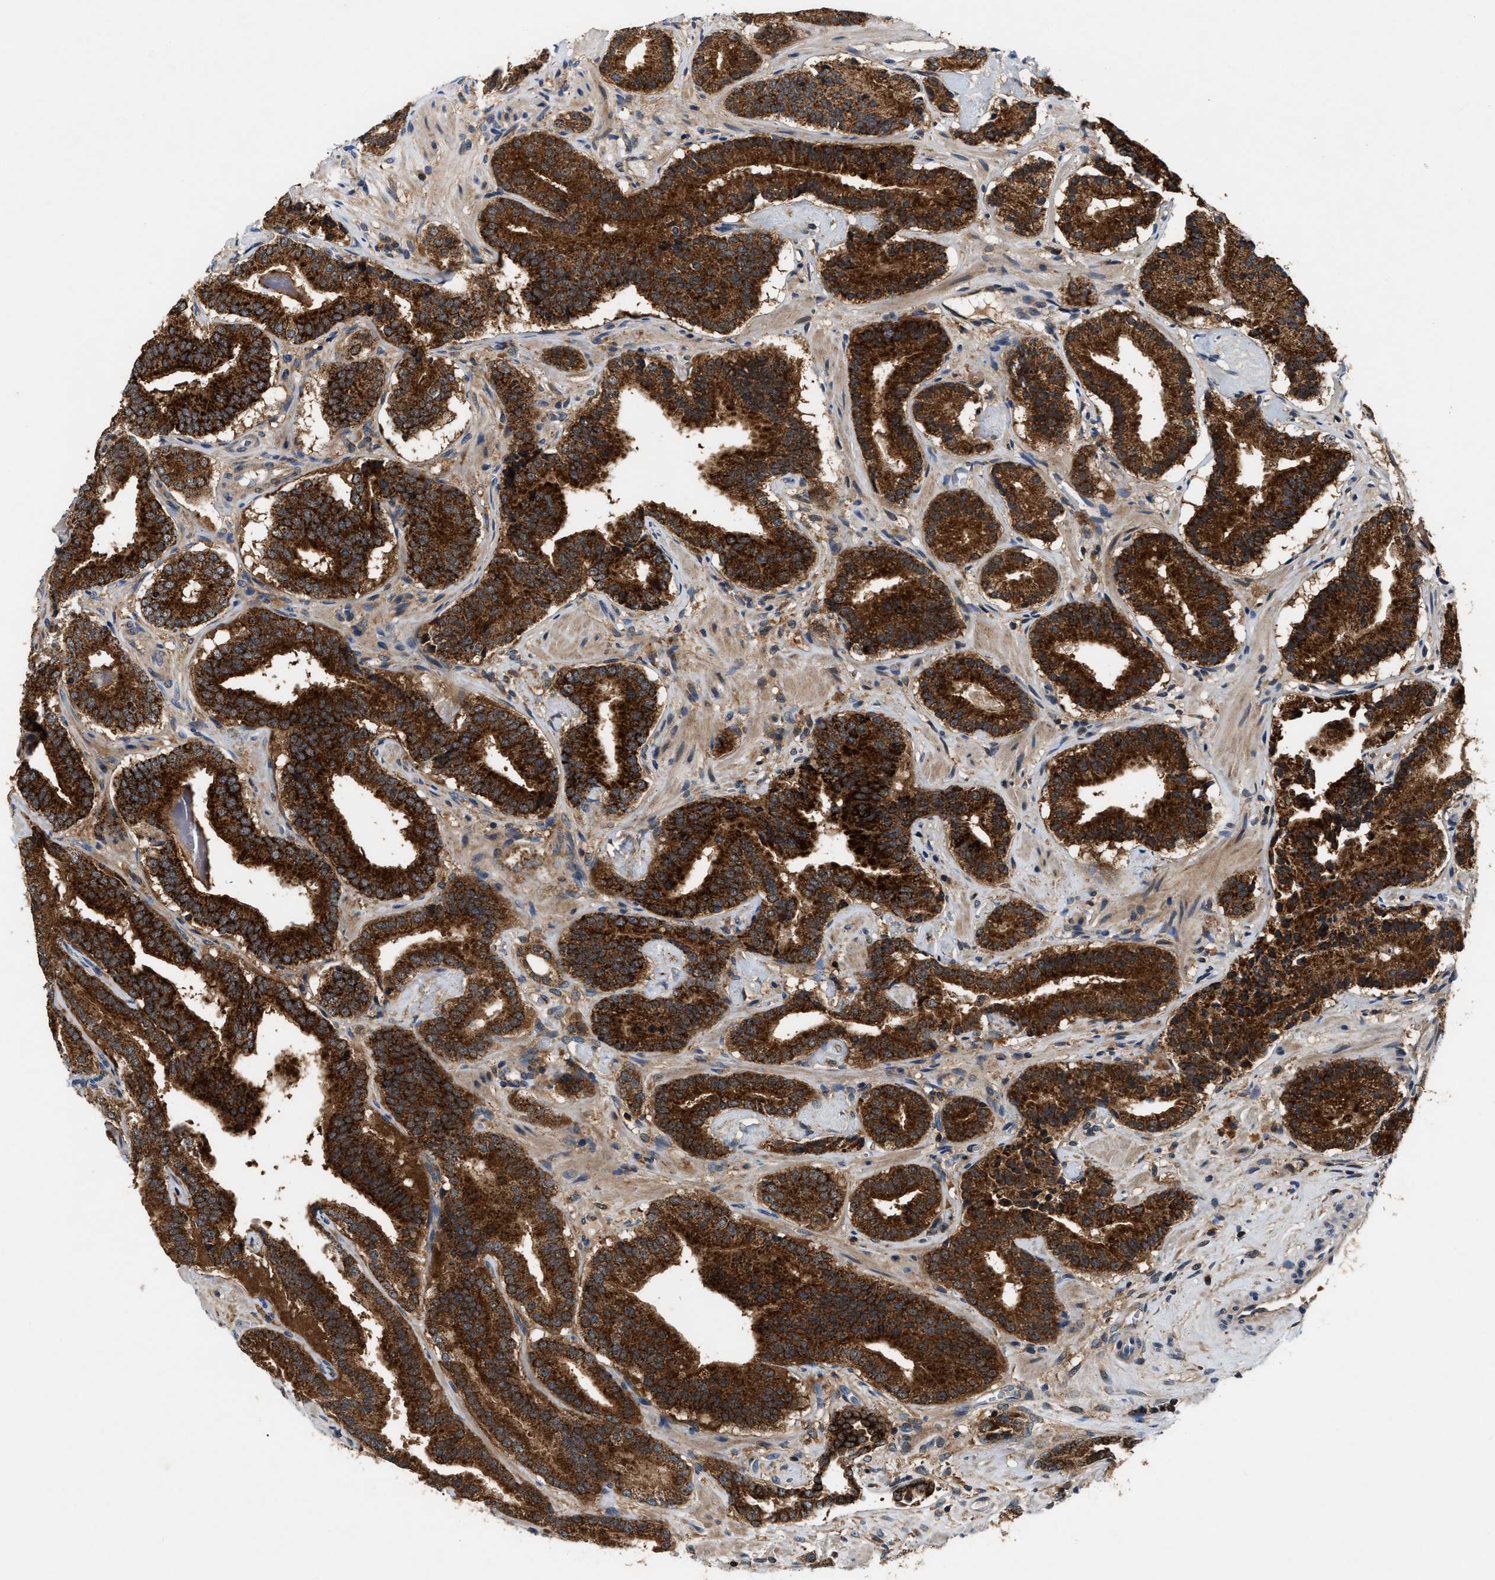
{"staining": {"intensity": "strong", "quantity": ">75%", "location": "cytoplasmic/membranous"}, "tissue": "prostate cancer", "cell_type": "Tumor cells", "image_type": "cancer", "snomed": [{"axis": "morphology", "description": "Adenocarcinoma, Low grade"}, {"axis": "topography", "description": "Prostate"}], "caption": "Prostate cancer (low-grade adenocarcinoma) tissue displays strong cytoplasmic/membranous staining in approximately >75% of tumor cells", "gene": "CCM2", "patient": {"sex": "male", "age": 51}}